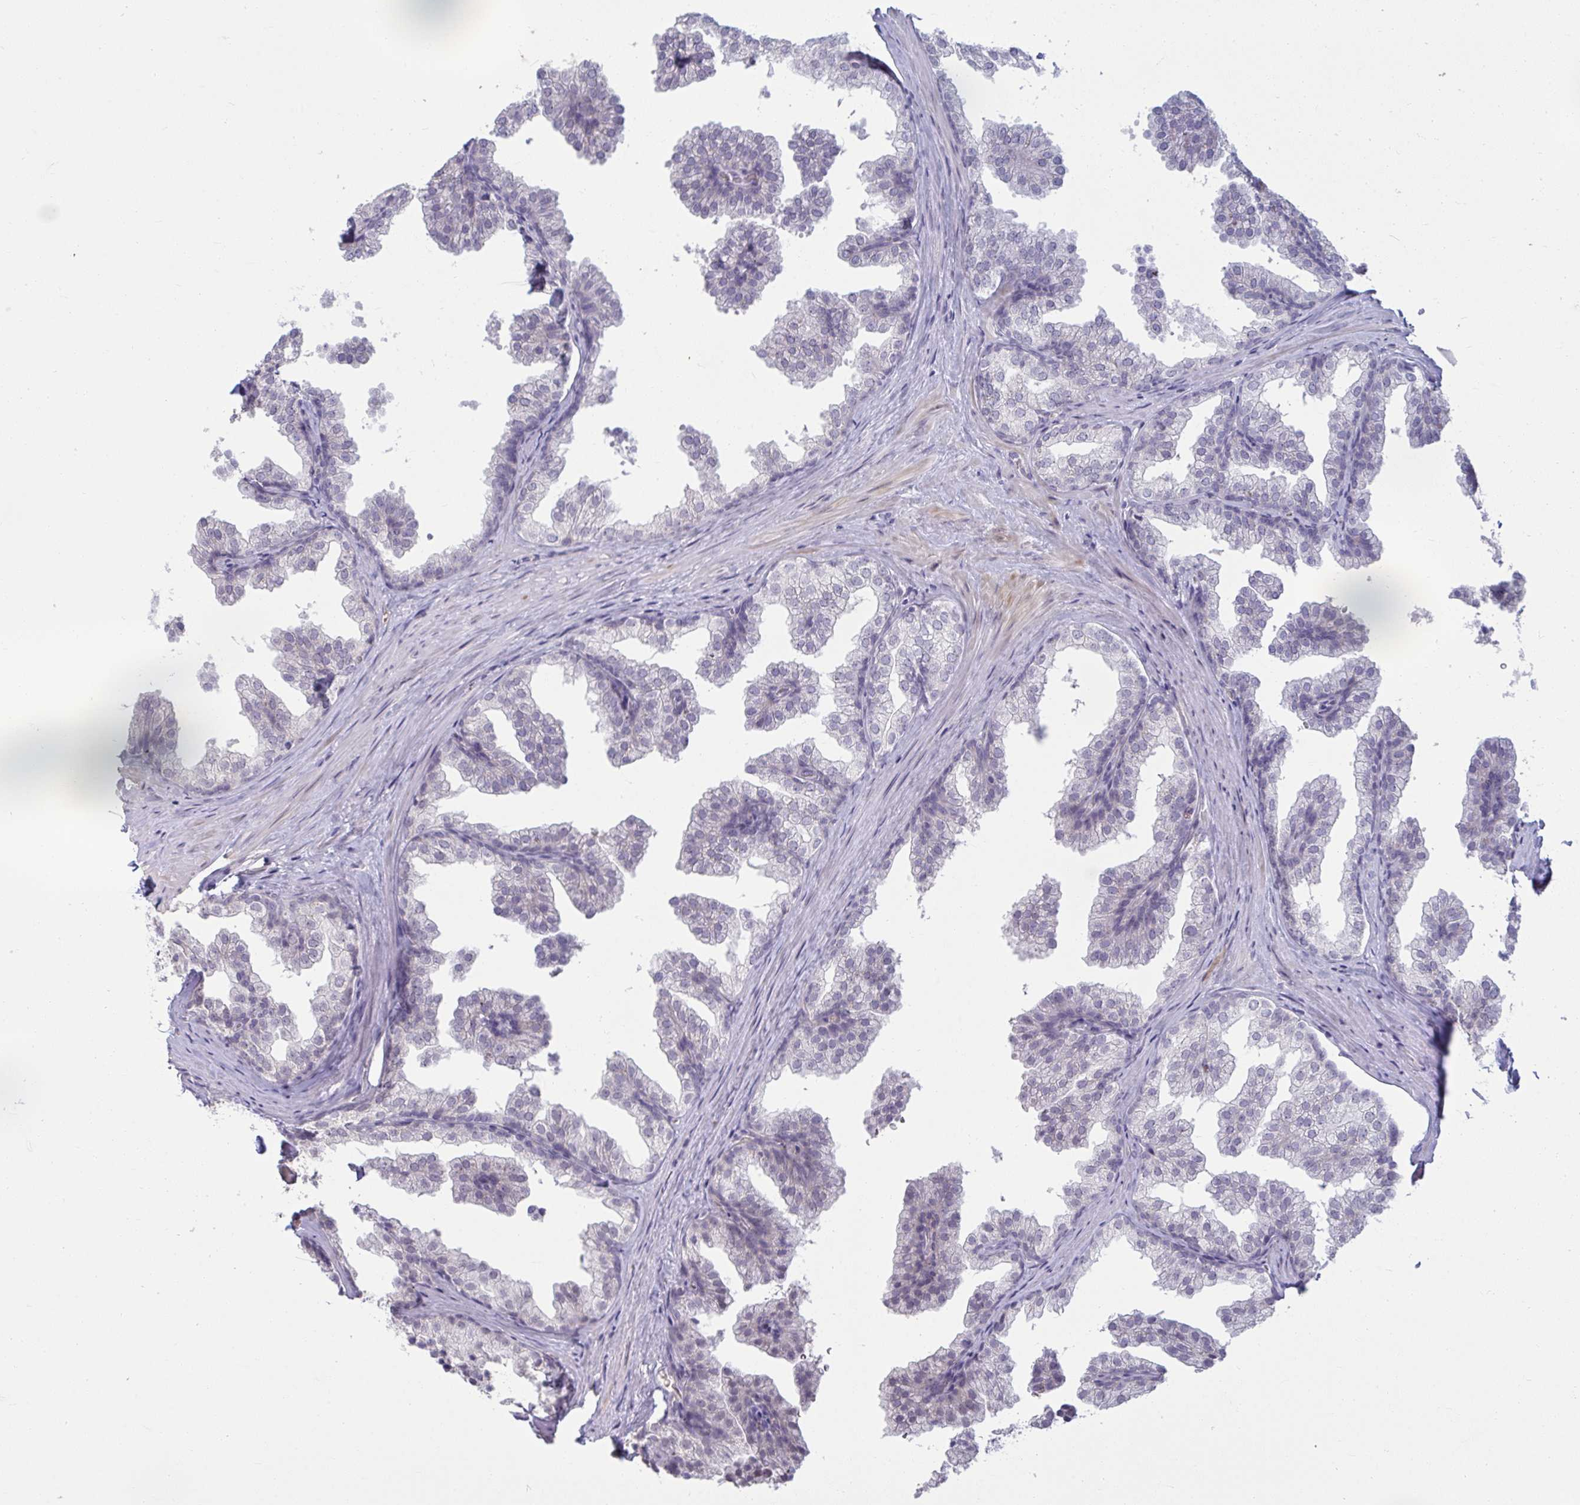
{"staining": {"intensity": "negative", "quantity": "none", "location": "none"}, "tissue": "prostate", "cell_type": "Glandular cells", "image_type": "normal", "snomed": [{"axis": "morphology", "description": "Normal tissue, NOS"}, {"axis": "topography", "description": "Prostate"}], "caption": "Glandular cells are negative for protein expression in normal human prostate.", "gene": "RNASEH1", "patient": {"sex": "male", "age": 37}}